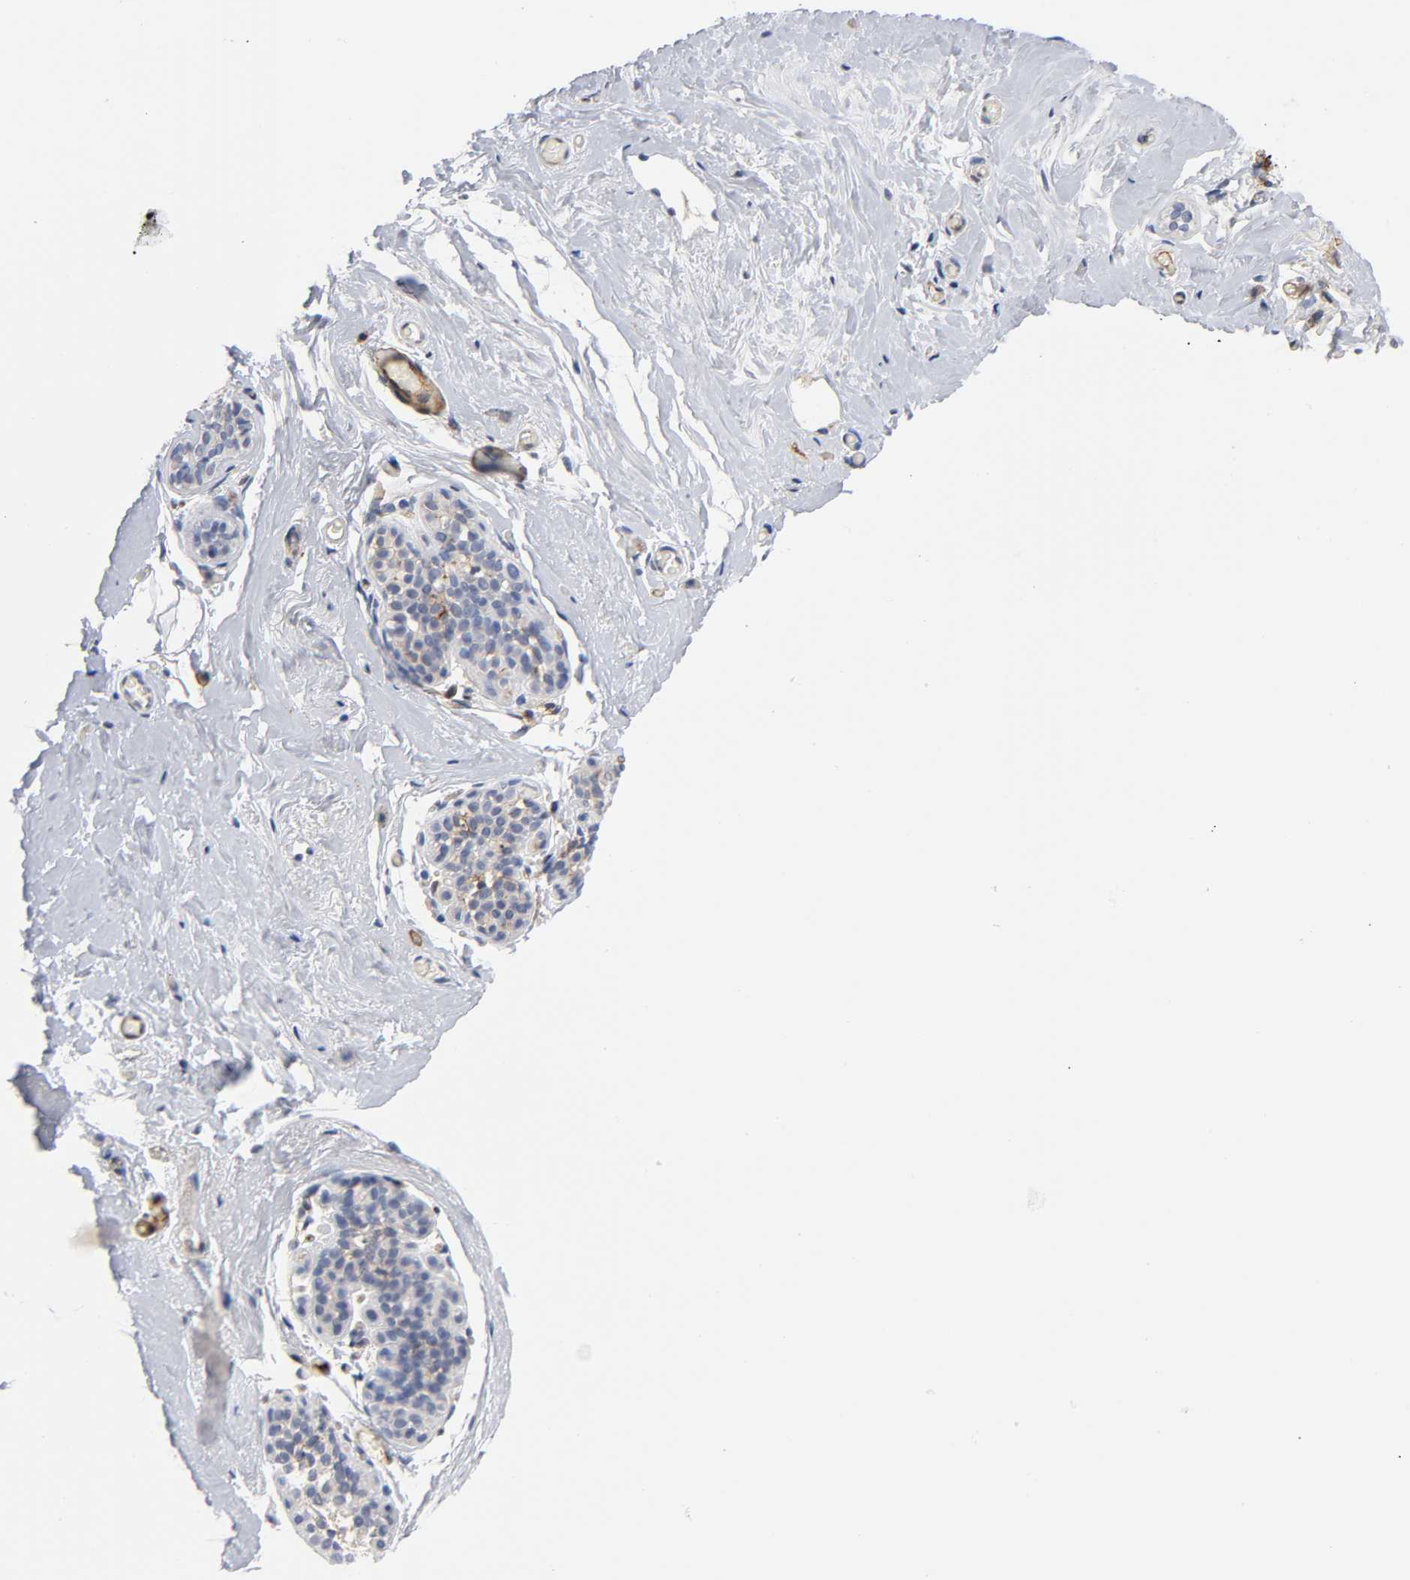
{"staining": {"intensity": "negative", "quantity": "none", "location": "none"}, "tissue": "breast", "cell_type": "Adipocytes", "image_type": "normal", "snomed": [{"axis": "morphology", "description": "Normal tissue, NOS"}, {"axis": "topography", "description": "Breast"}], "caption": "This is a histopathology image of immunohistochemistry (IHC) staining of benign breast, which shows no staining in adipocytes.", "gene": "ICAM1", "patient": {"sex": "female", "age": 75}}